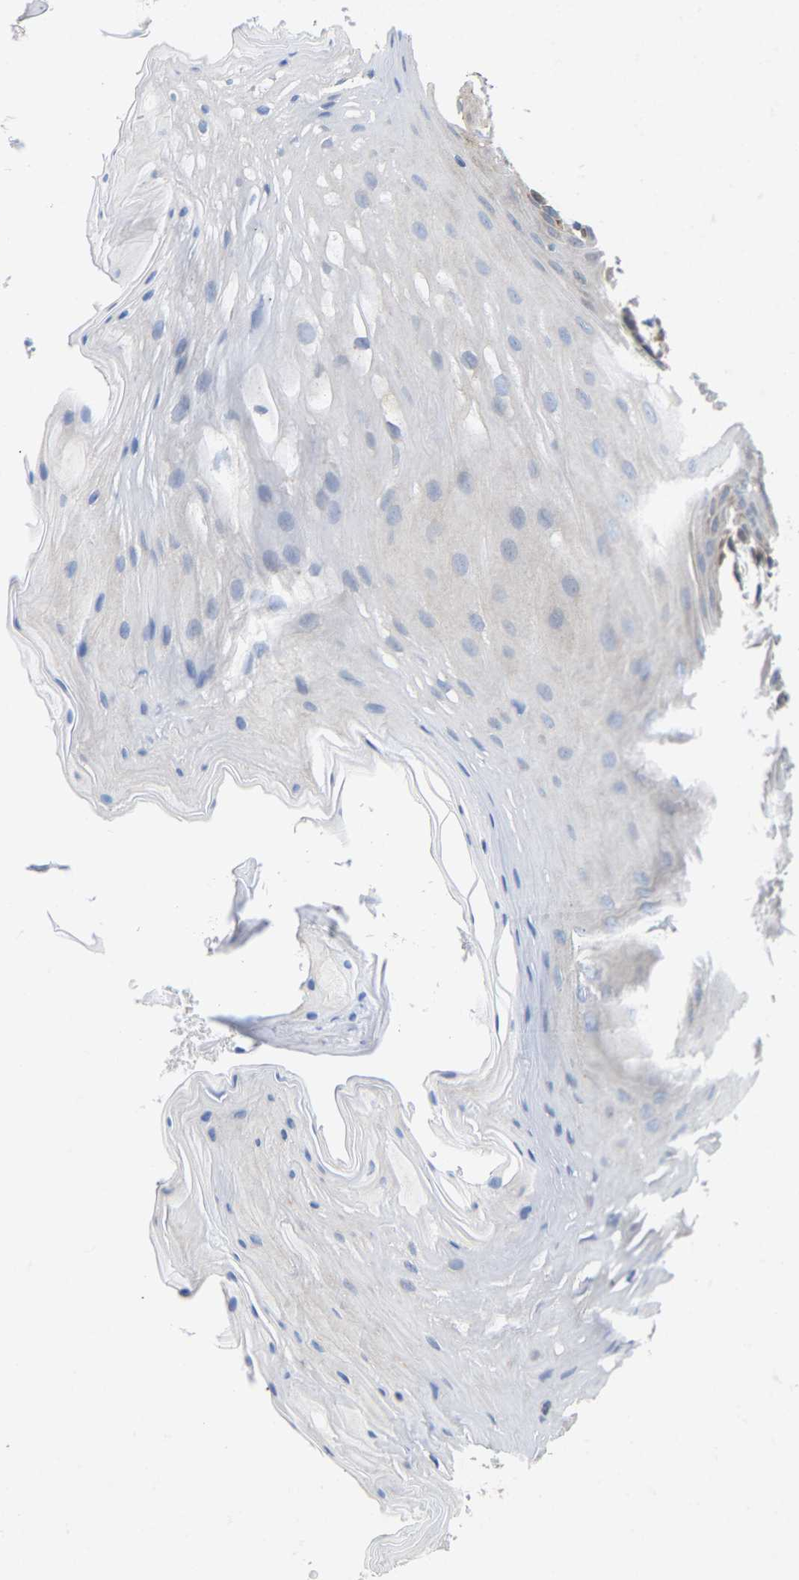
{"staining": {"intensity": "weak", "quantity": "25%-75%", "location": "cytoplasmic/membranous"}, "tissue": "oral mucosa", "cell_type": "Squamous epithelial cells", "image_type": "normal", "snomed": [{"axis": "morphology", "description": "Normal tissue, NOS"}, {"axis": "morphology", "description": "Squamous cell carcinoma, NOS"}, {"axis": "topography", "description": "Oral tissue"}, {"axis": "topography", "description": "Head-Neck"}], "caption": "Immunohistochemistry micrograph of benign oral mucosa stained for a protein (brown), which exhibits low levels of weak cytoplasmic/membranous expression in approximately 25%-75% of squamous epithelial cells.", "gene": "PPP1R15A", "patient": {"sex": "male", "age": 71}}